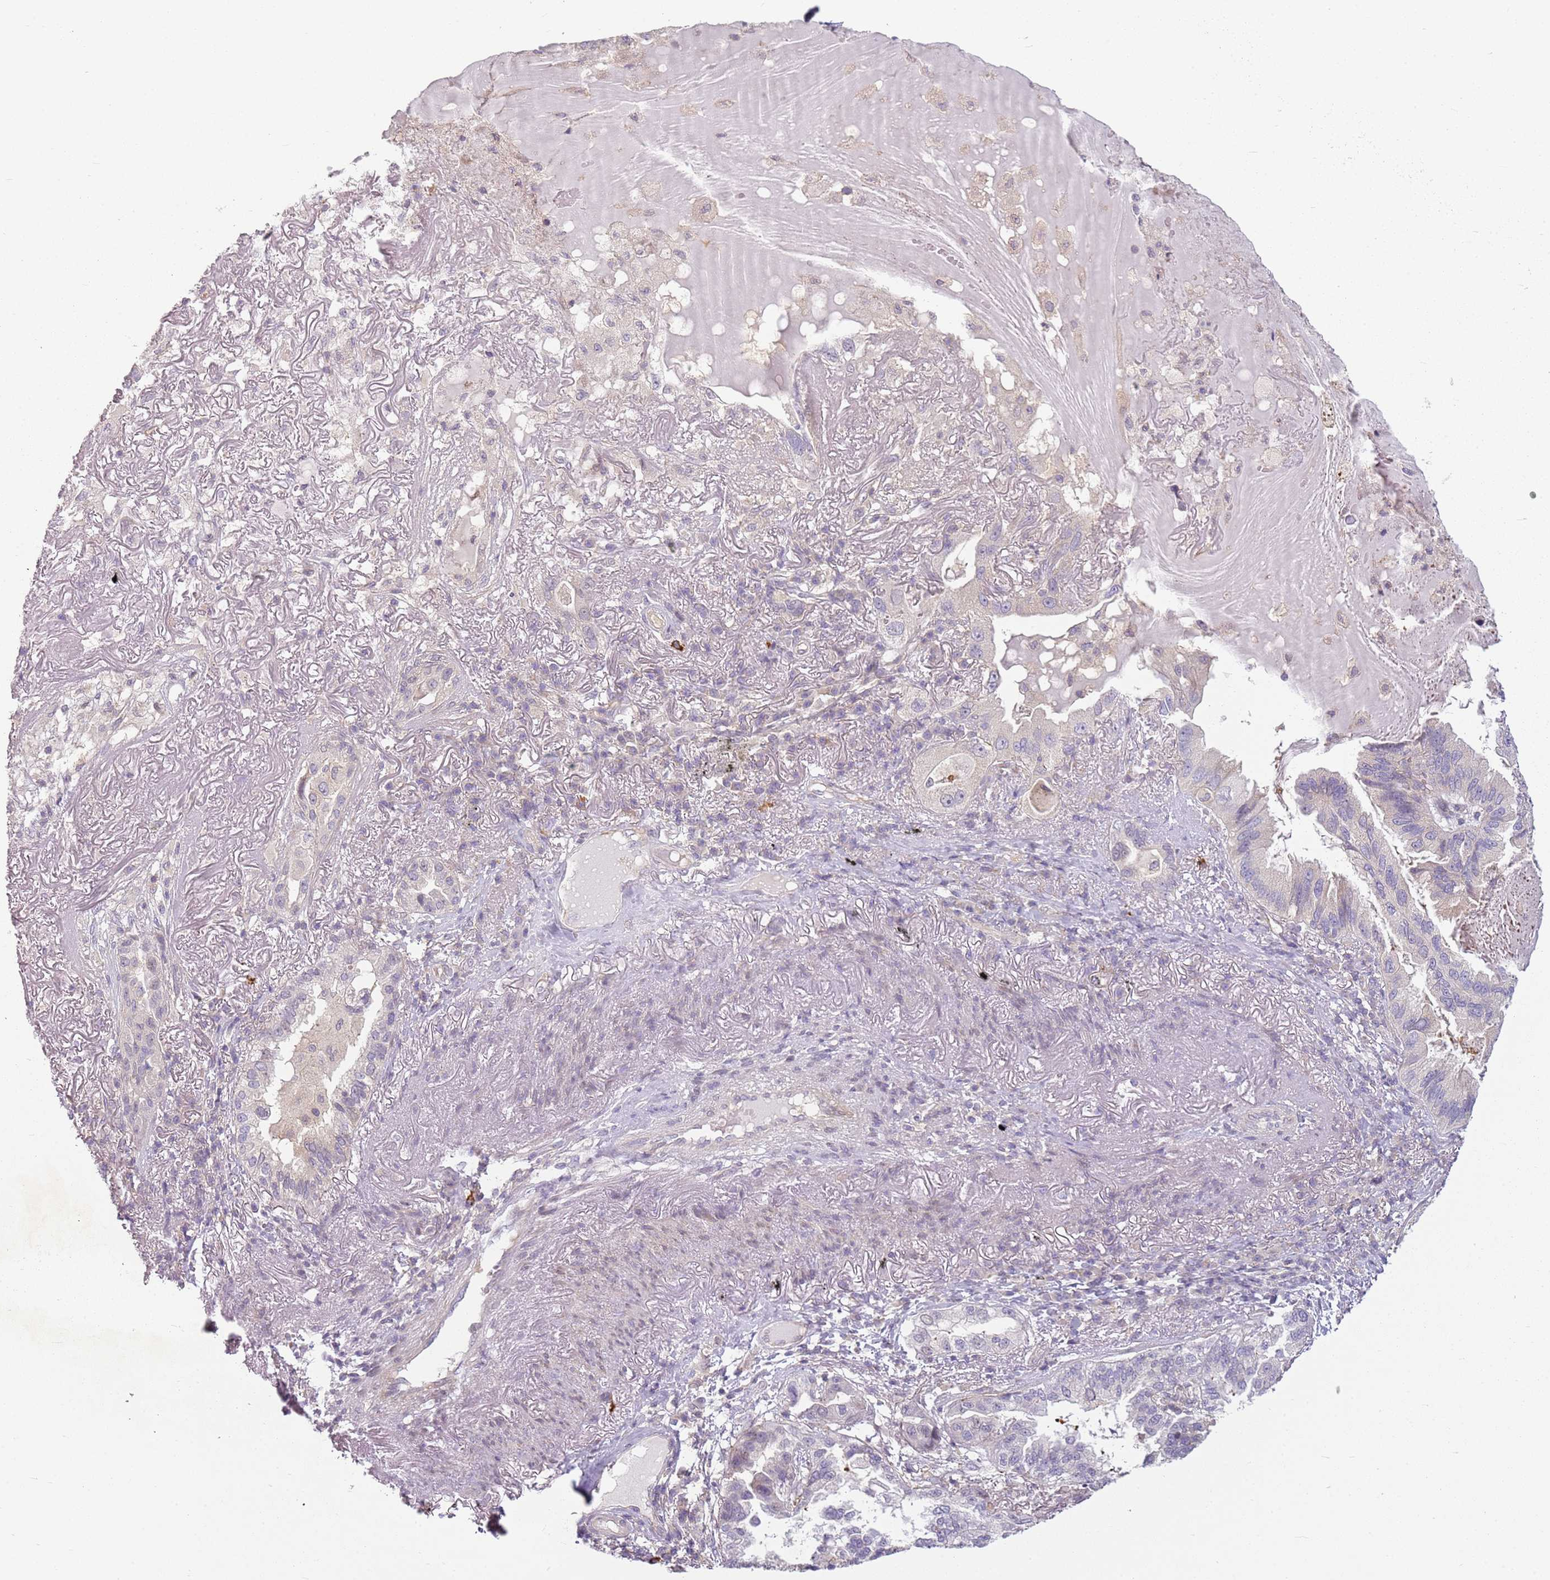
{"staining": {"intensity": "negative", "quantity": "none", "location": "none"}, "tissue": "lung cancer", "cell_type": "Tumor cells", "image_type": "cancer", "snomed": [{"axis": "morphology", "description": "Adenocarcinoma, NOS"}, {"axis": "topography", "description": "Lung"}], "caption": "Adenocarcinoma (lung) was stained to show a protein in brown. There is no significant positivity in tumor cells.", "gene": "DEFB116", "patient": {"sex": "female", "age": 69}}